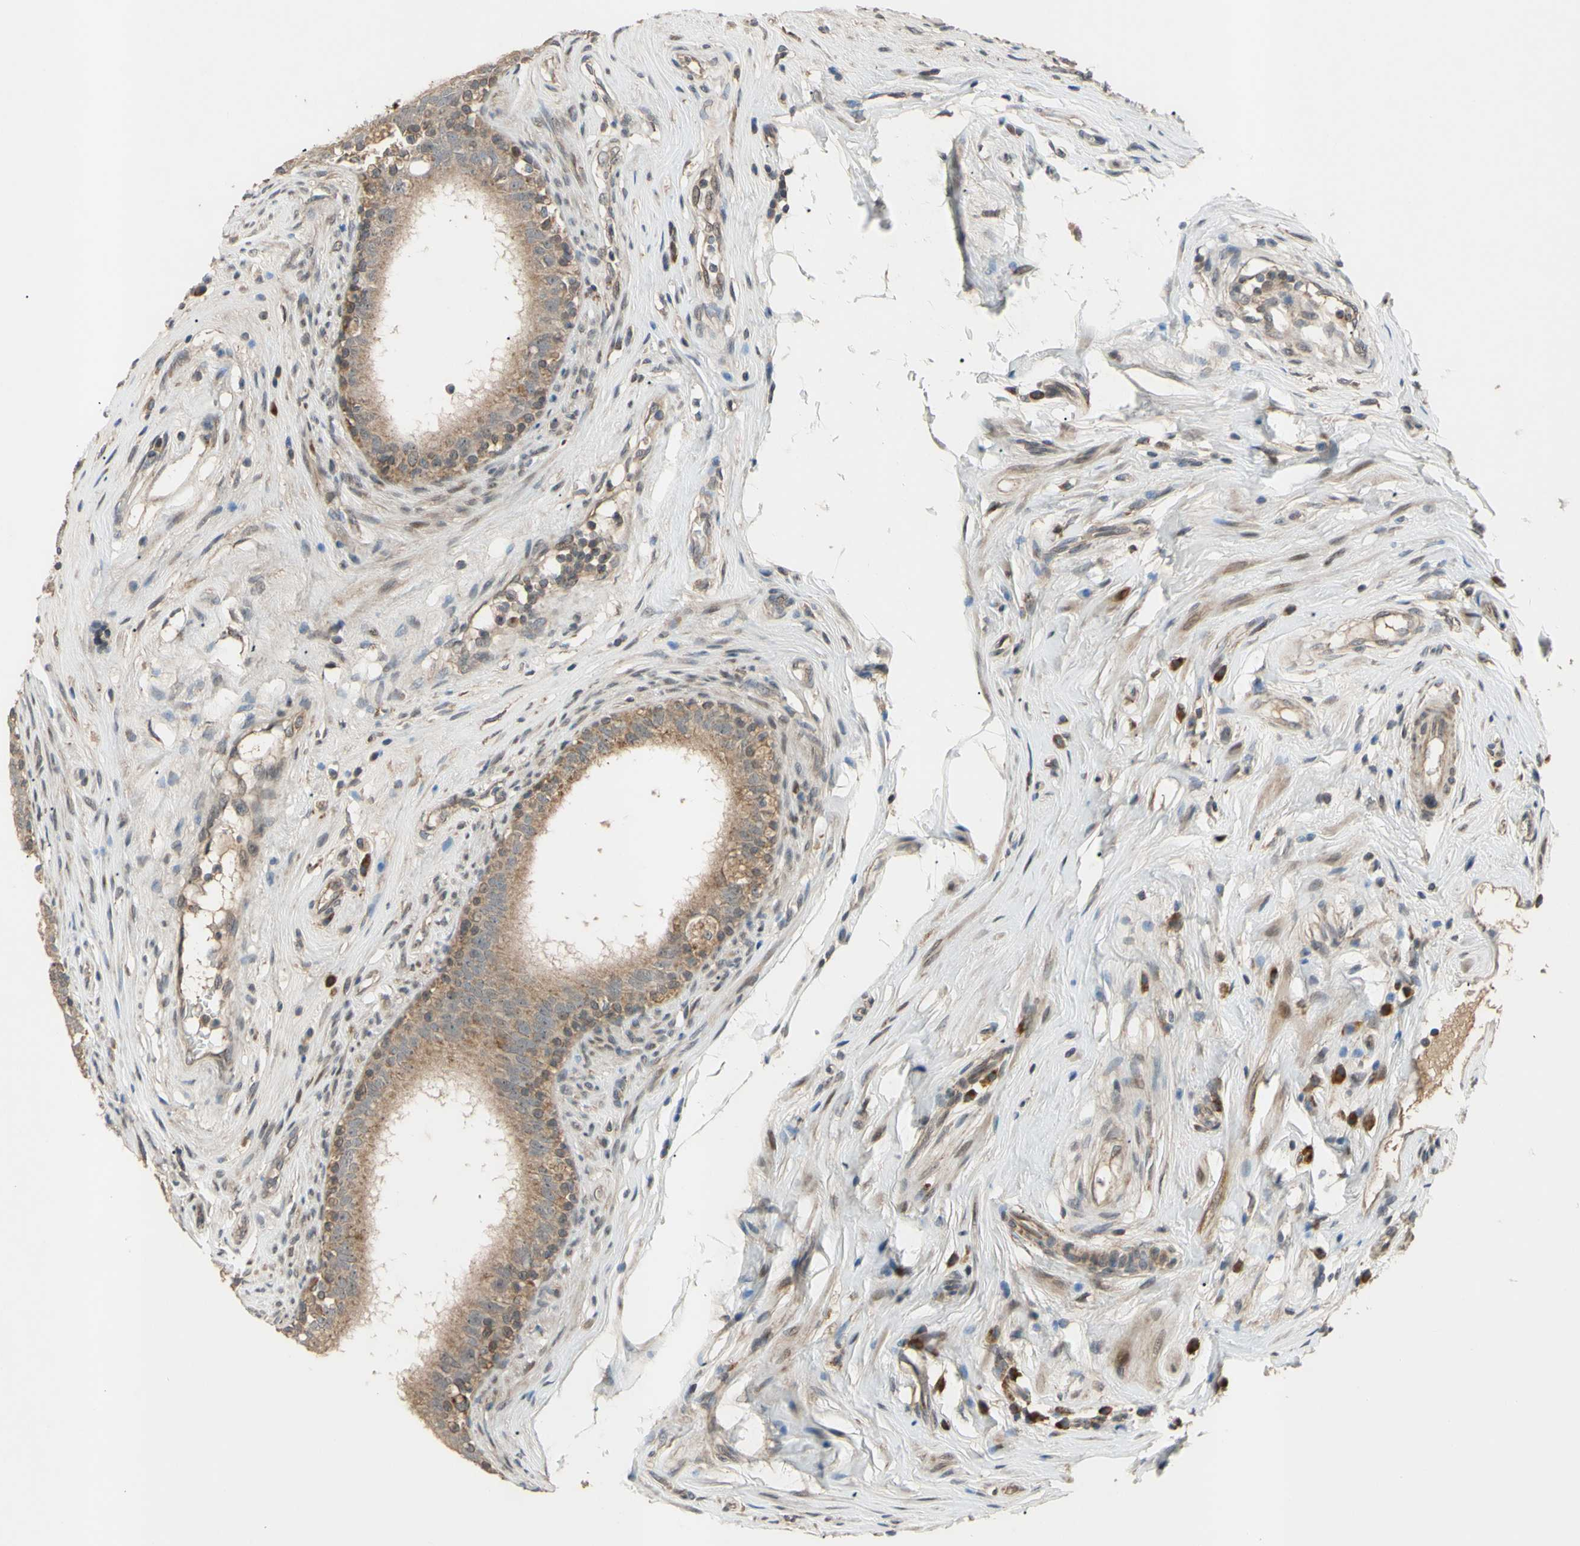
{"staining": {"intensity": "moderate", "quantity": ">75%", "location": "cytoplasmic/membranous"}, "tissue": "epididymis", "cell_type": "Glandular cells", "image_type": "normal", "snomed": [{"axis": "morphology", "description": "Normal tissue, NOS"}, {"axis": "morphology", "description": "Inflammation, NOS"}, {"axis": "topography", "description": "Epididymis"}], "caption": "A high-resolution histopathology image shows immunohistochemistry staining of unremarkable epididymis, which exhibits moderate cytoplasmic/membranous staining in approximately >75% of glandular cells.", "gene": "CD164", "patient": {"sex": "male", "age": 84}}